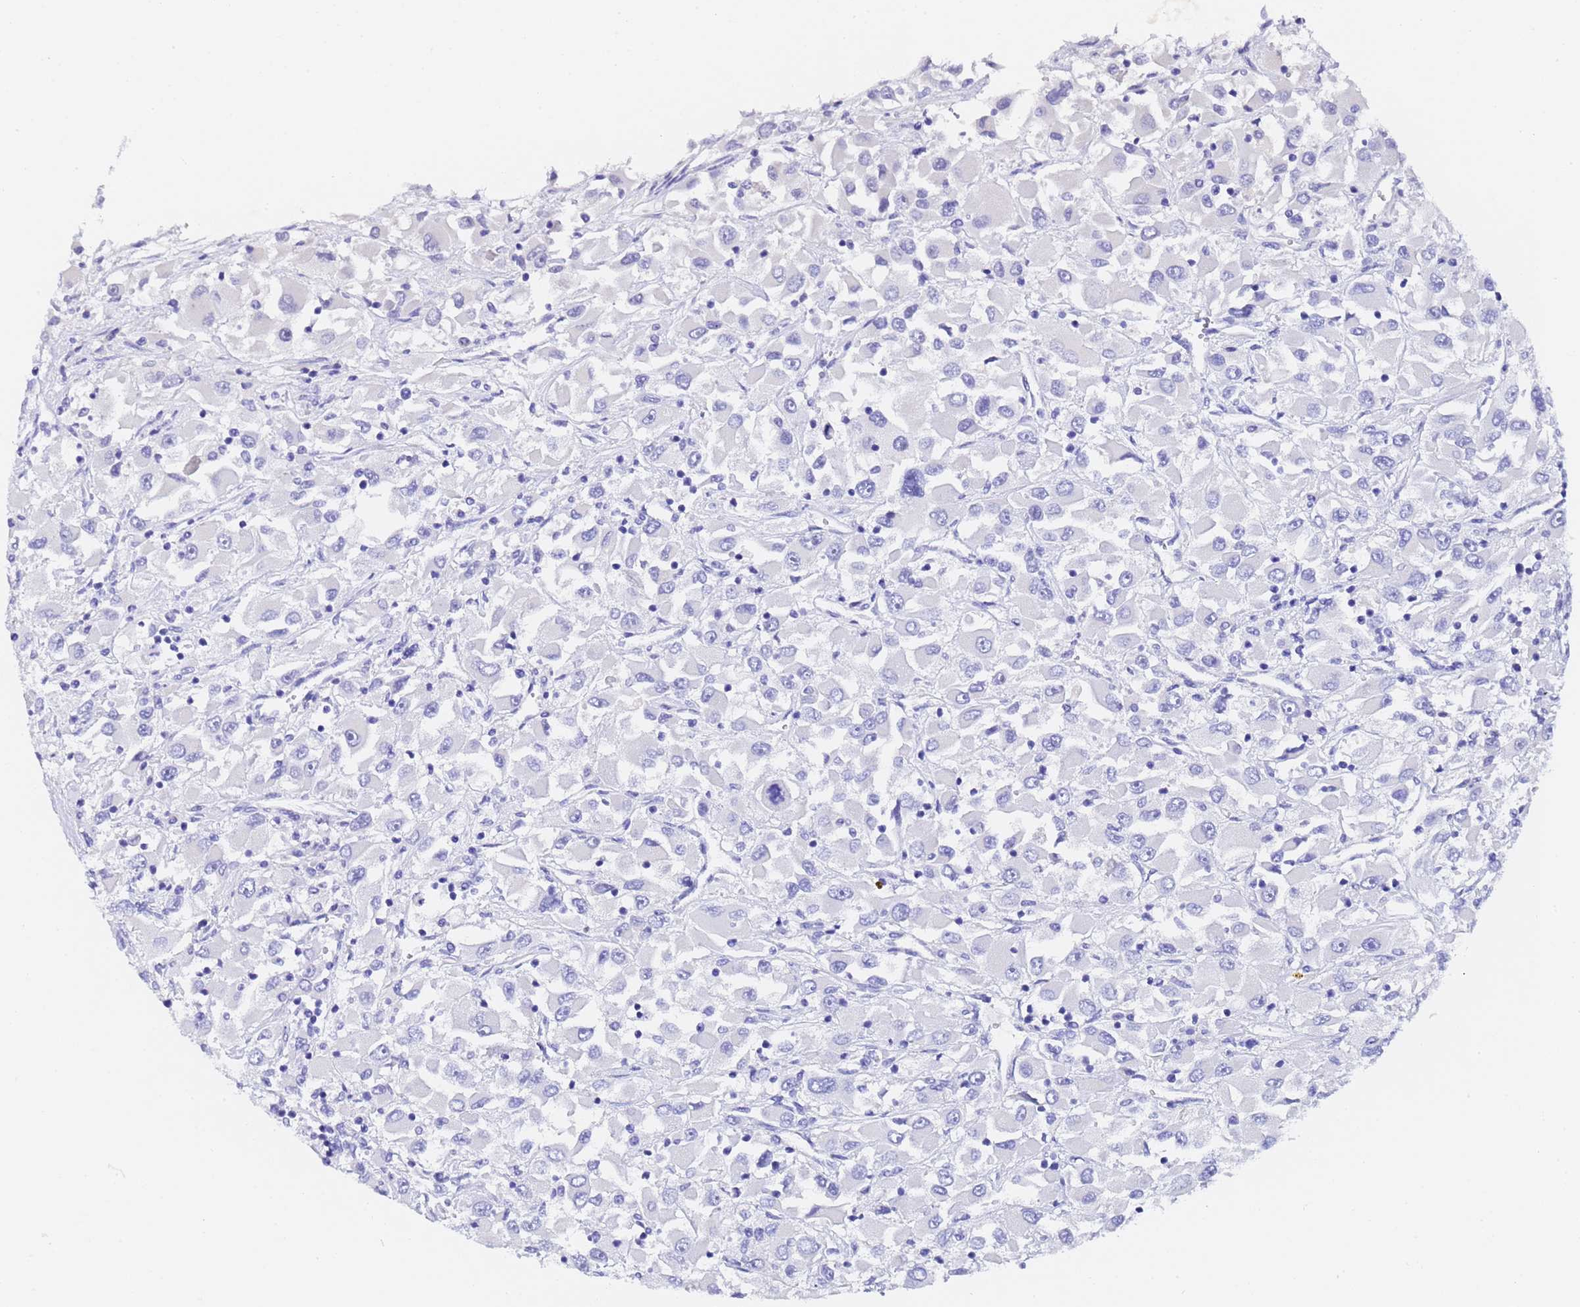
{"staining": {"intensity": "negative", "quantity": "none", "location": "none"}, "tissue": "renal cancer", "cell_type": "Tumor cells", "image_type": "cancer", "snomed": [{"axis": "morphology", "description": "Adenocarcinoma, NOS"}, {"axis": "topography", "description": "Kidney"}], "caption": "Tumor cells show no significant protein positivity in adenocarcinoma (renal).", "gene": "GABRA1", "patient": {"sex": "female", "age": 52}}